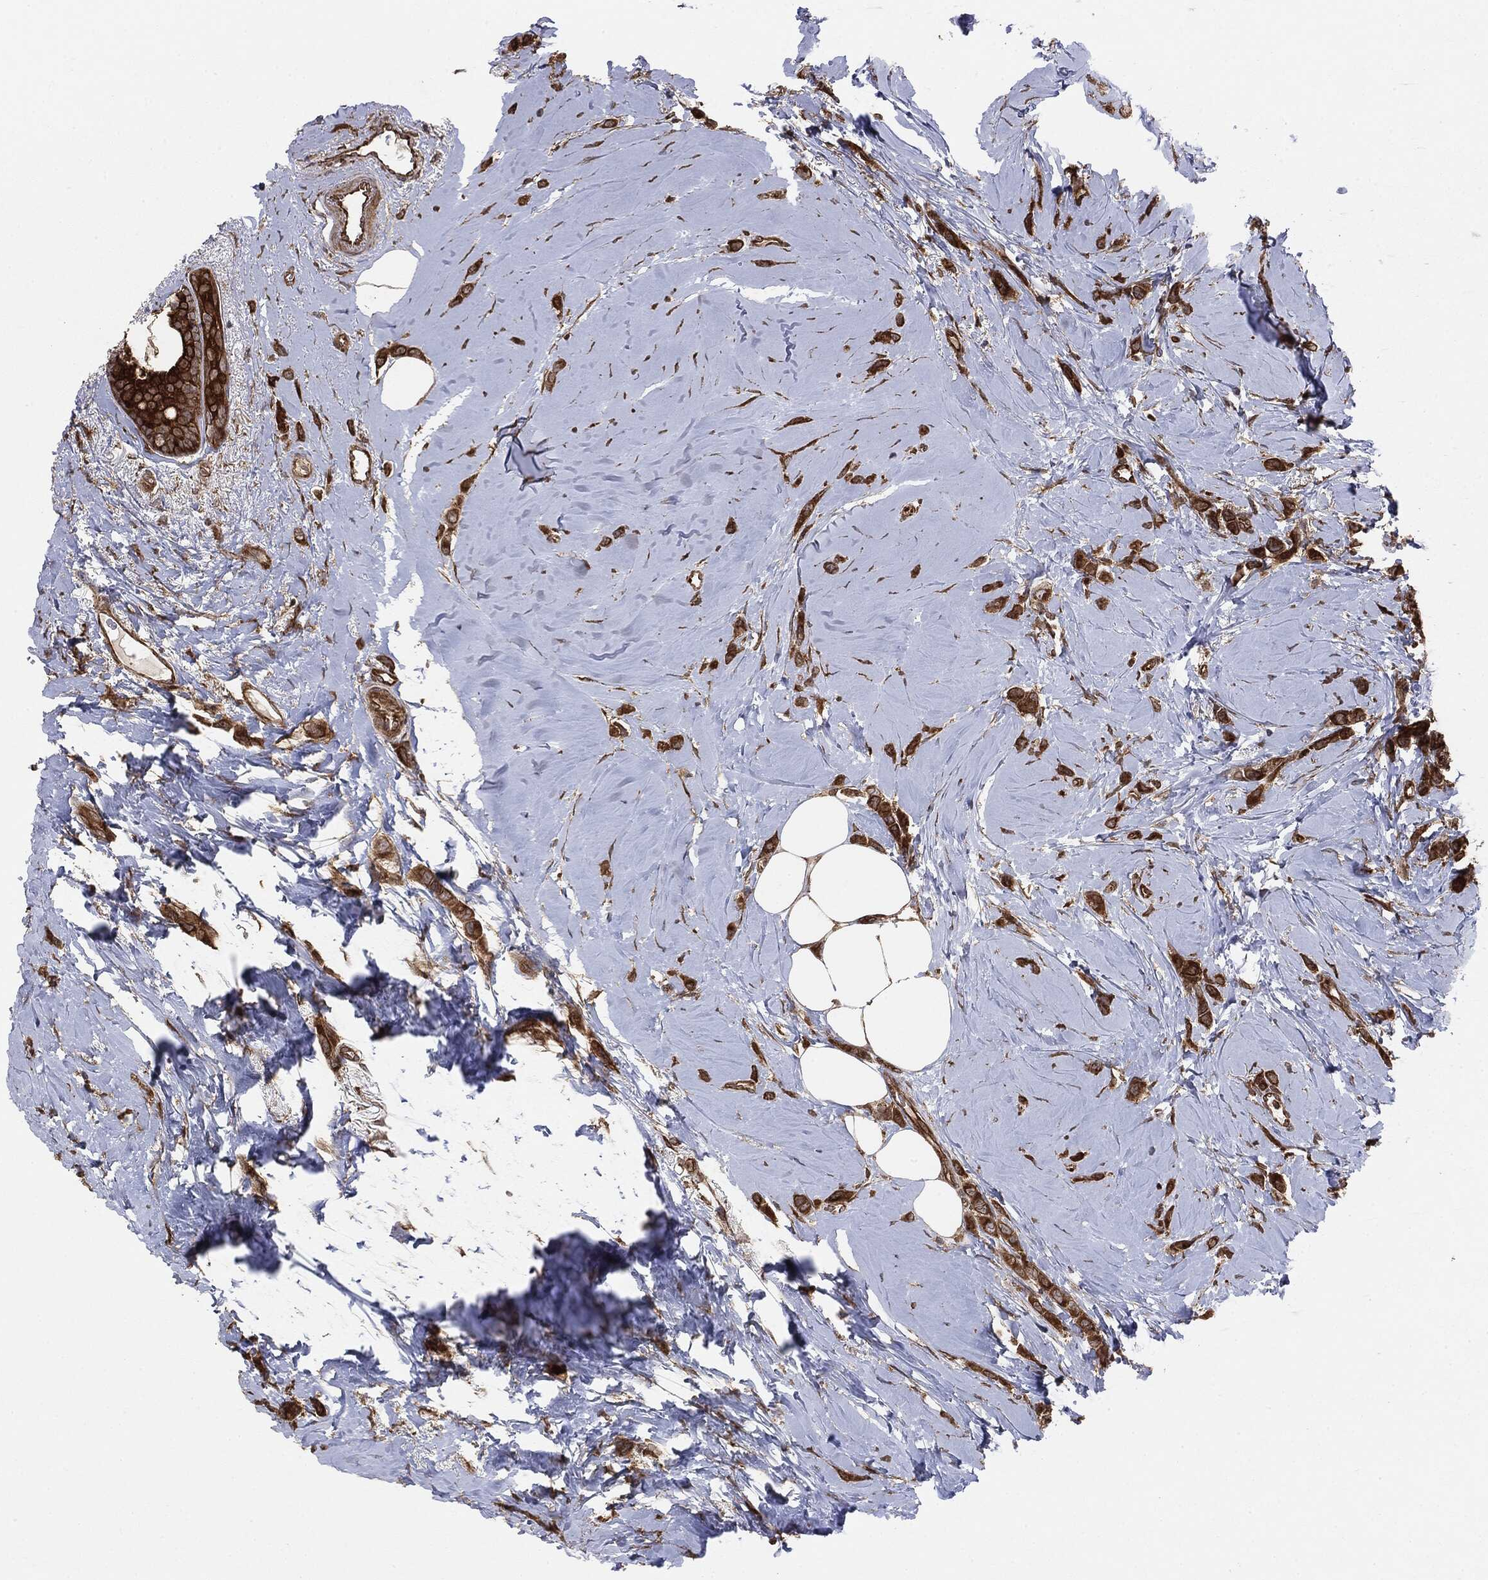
{"staining": {"intensity": "strong", "quantity": ">75%", "location": "cytoplasmic/membranous"}, "tissue": "breast cancer", "cell_type": "Tumor cells", "image_type": "cancer", "snomed": [{"axis": "morphology", "description": "Lobular carcinoma"}, {"axis": "topography", "description": "Breast"}], "caption": "Protein analysis of breast cancer (lobular carcinoma) tissue demonstrates strong cytoplasmic/membranous positivity in about >75% of tumor cells.", "gene": "NME1", "patient": {"sex": "female", "age": 66}}